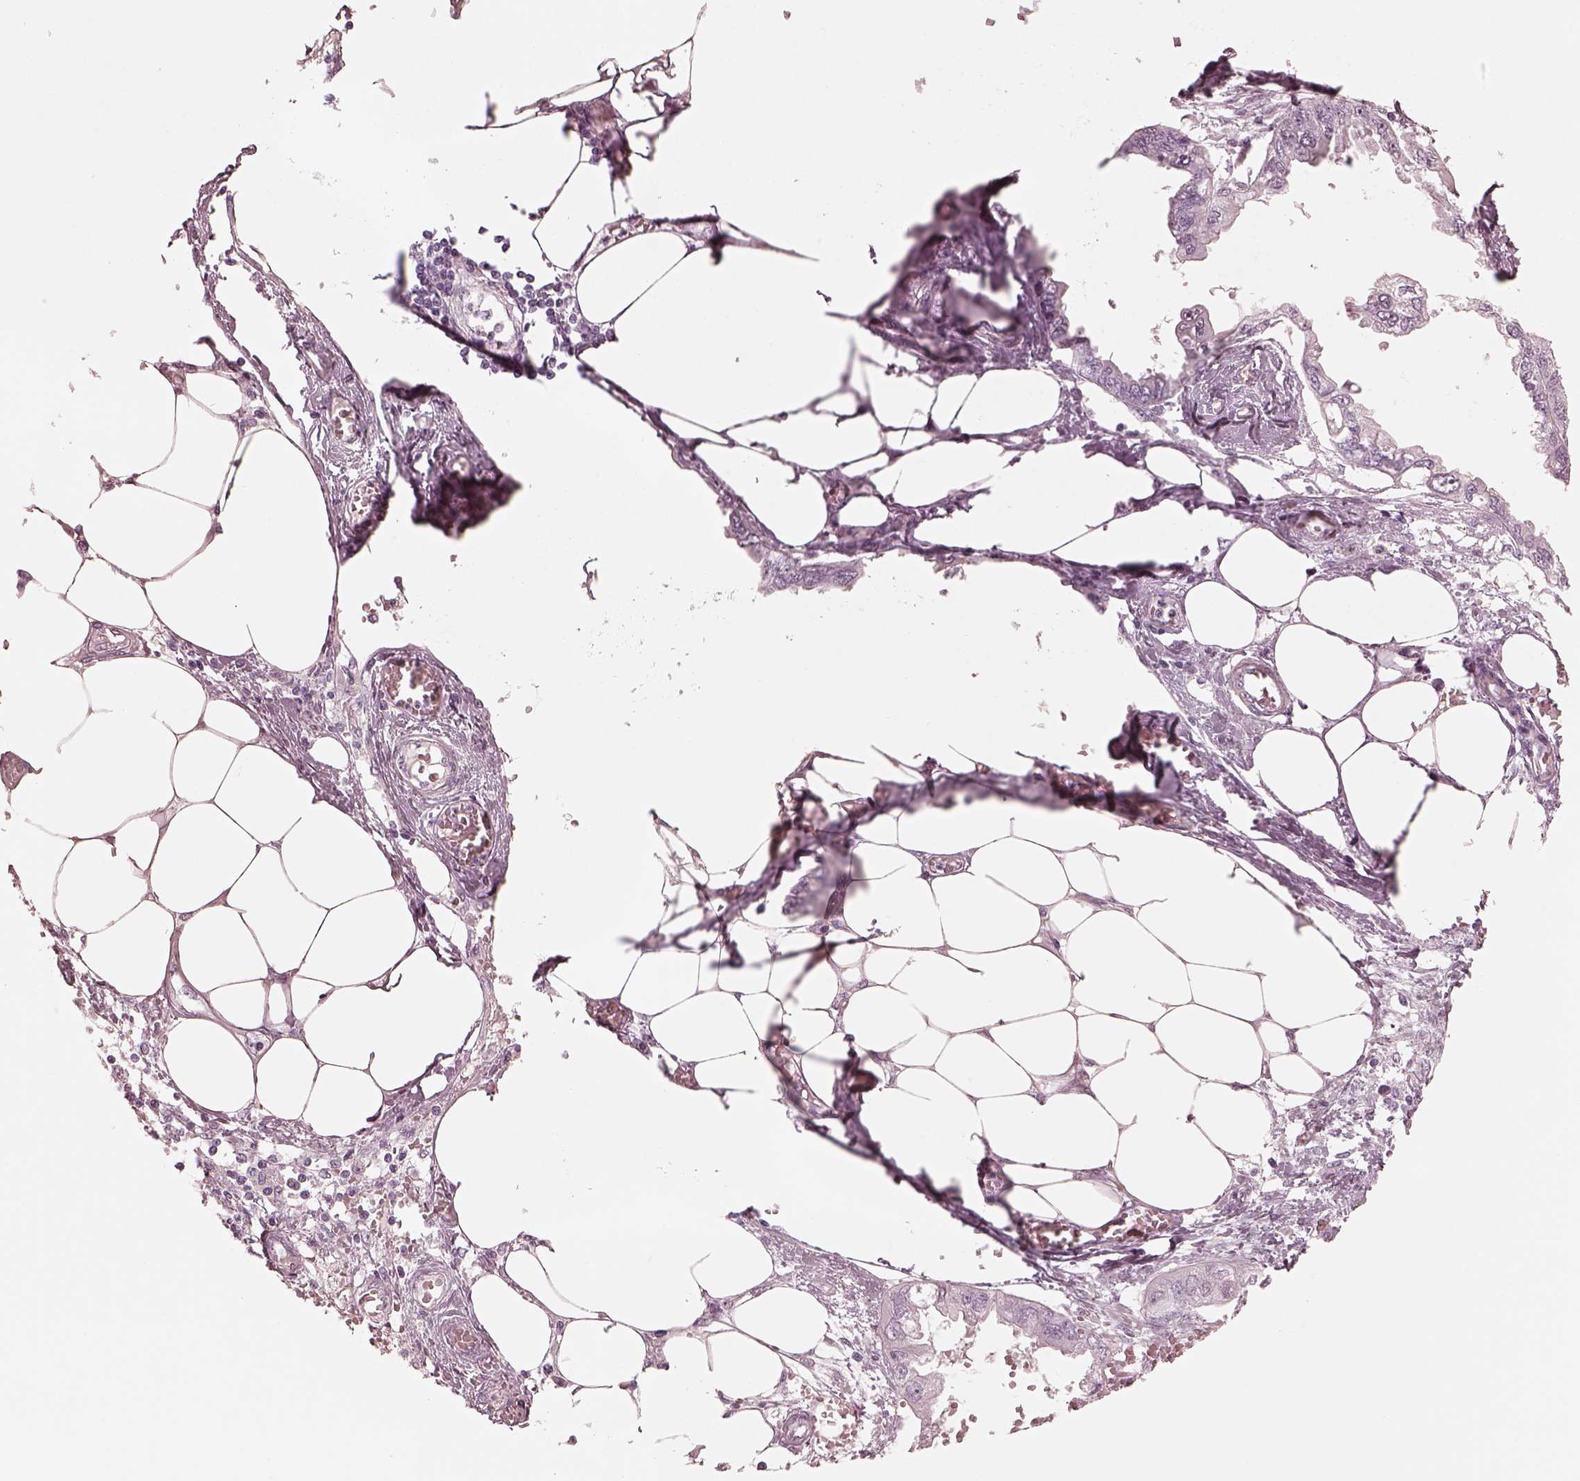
{"staining": {"intensity": "negative", "quantity": "none", "location": "none"}, "tissue": "endometrial cancer", "cell_type": "Tumor cells", "image_type": "cancer", "snomed": [{"axis": "morphology", "description": "Adenocarcinoma, NOS"}, {"axis": "morphology", "description": "Adenocarcinoma, metastatic, NOS"}, {"axis": "topography", "description": "Adipose tissue"}, {"axis": "topography", "description": "Endometrium"}], "caption": "The immunohistochemistry (IHC) image has no significant expression in tumor cells of metastatic adenocarcinoma (endometrial) tissue.", "gene": "FABP9", "patient": {"sex": "female", "age": 67}}